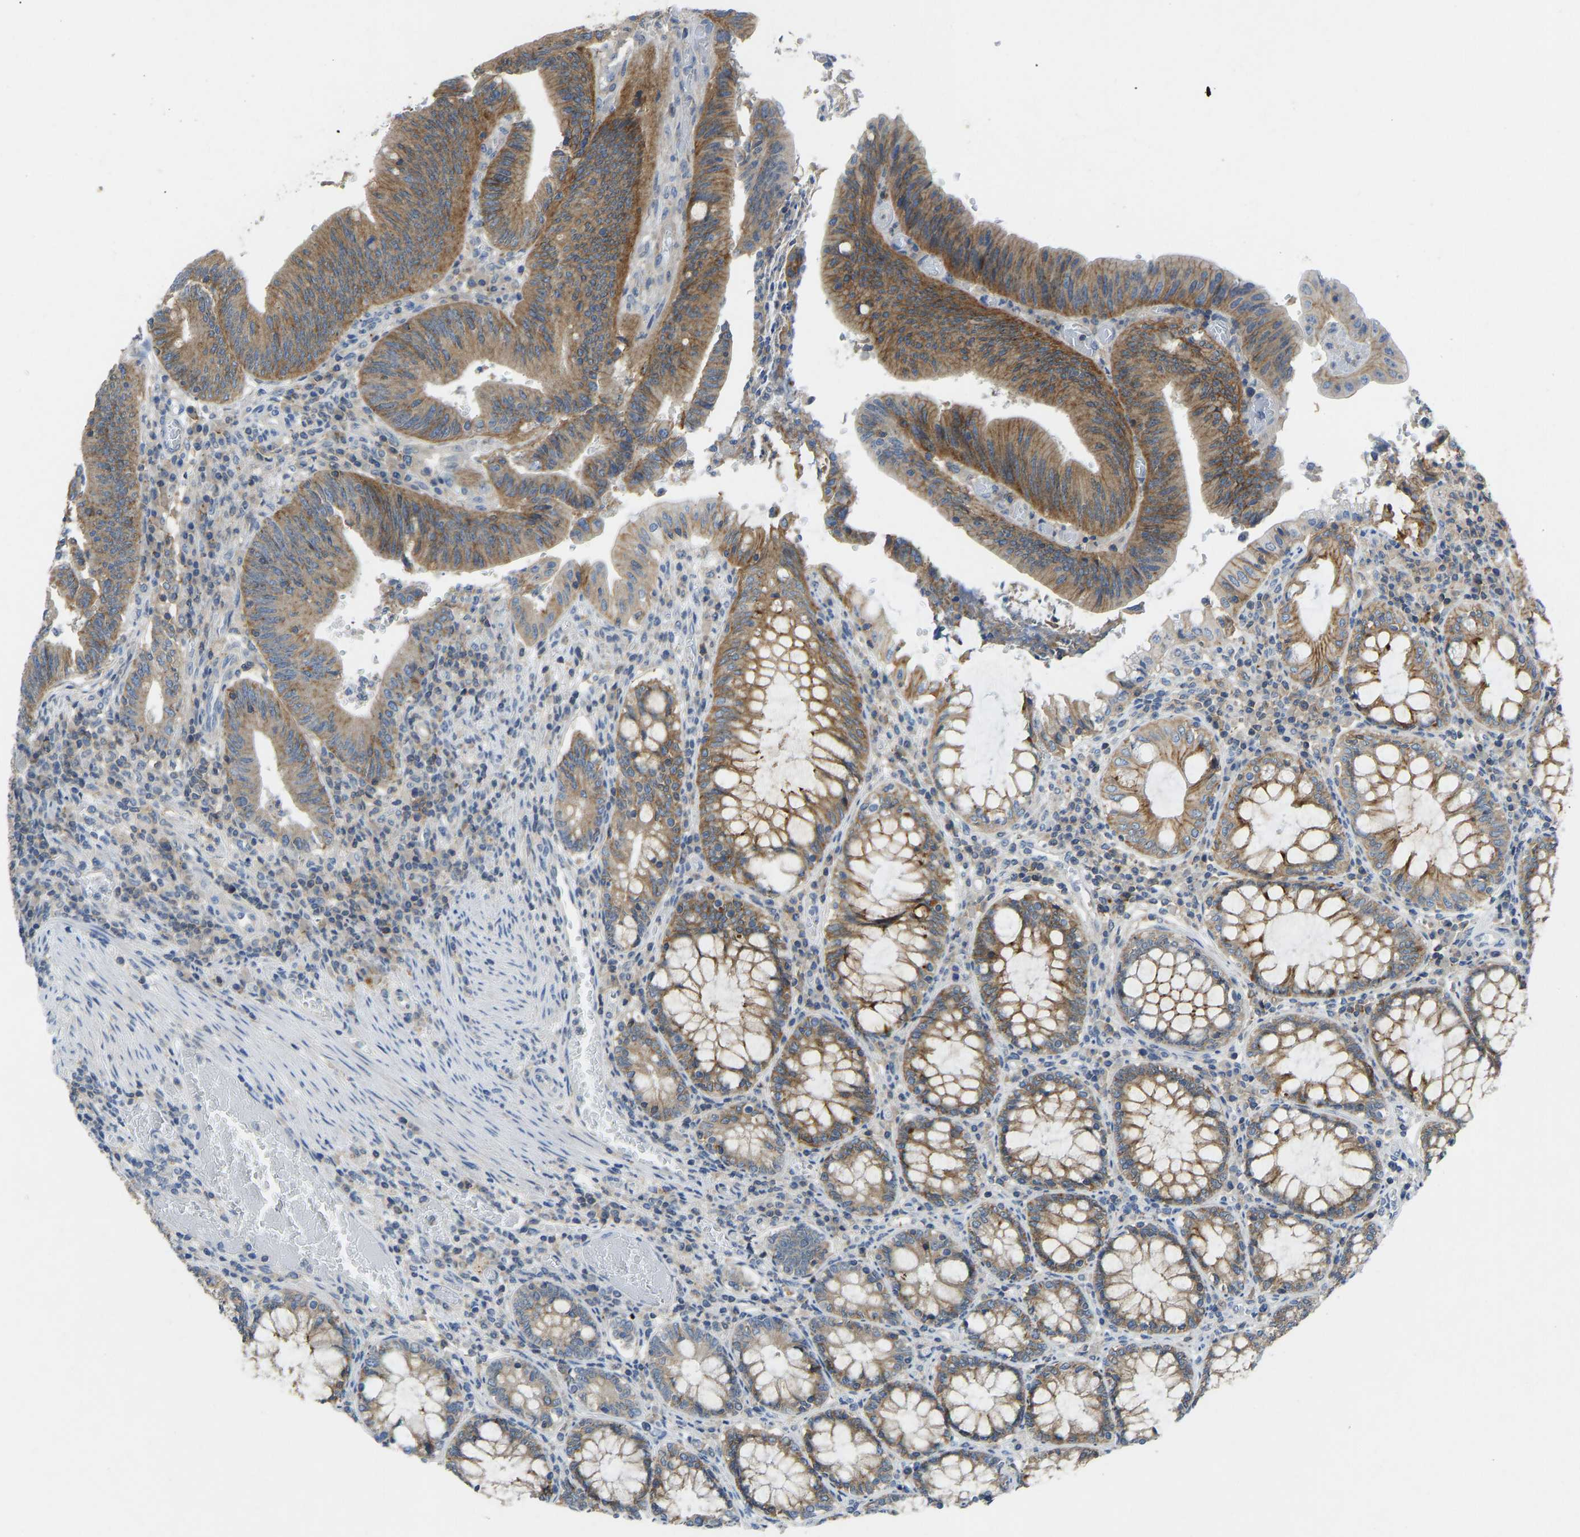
{"staining": {"intensity": "moderate", "quantity": ">75%", "location": "cytoplasmic/membranous"}, "tissue": "colorectal cancer", "cell_type": "Tumor cells", "image_type": "cancer", "snomed": [{"axis": "morphology", "description": "Normal tissue, NOS"}, {"axis": "morphology", "description": "Adenocarcinoma, NOS"}, {"axis": "topography", "description": "Rectum"}], "caption": "The micrograph shows staining of adenocarcinoma (colorectal), revealing moderate cytoplasmic/membranous protein staining (brown color) within tumor cells.", "gene": "NDRG3", "patient": {"sex": "female", "age": 66}}